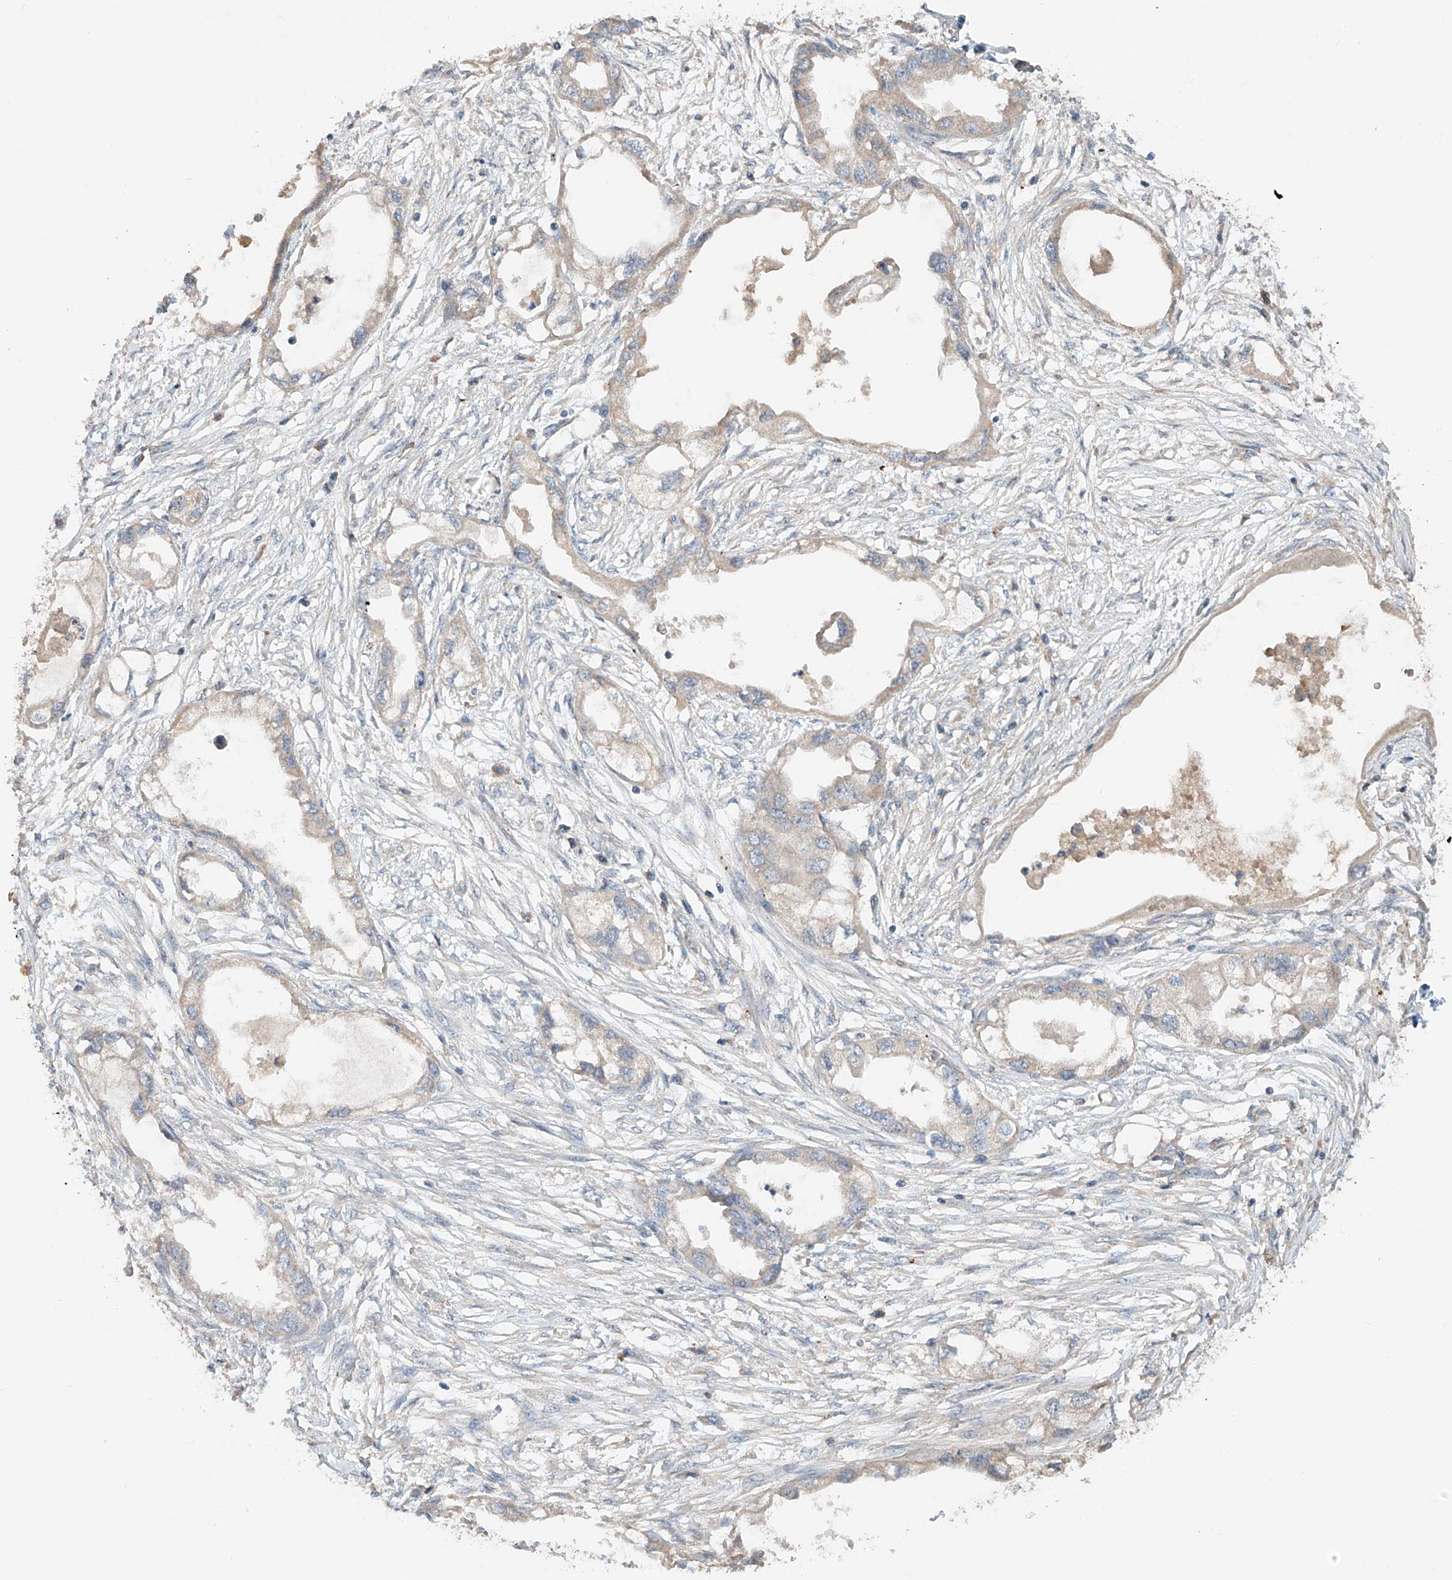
{"staining": {"intensity": "negative", "quantity": "none", "location": "none"}, "tissue": "endometrial cancer", "cell_type": "Tumor cells", "image_type": "cancer", "snomed": [{"axis": "morphology", "description": "Adenocarcinoma, NOS"}, {"axis": "morphology", "description": "Adenocarcinoma, metastatic, NOS"}, {"axis": "topography", "description": "Adipose tissue"}, {"axis": "topography", "description": "Endometrium"}], "caption": "Histopathology image shows no protein expression in tumor cells of endometrial cancer (metastatic adenocarcinoma) tissue.", "gene": "GNB1L", "patient": {"sex": "female", "age": 67}}